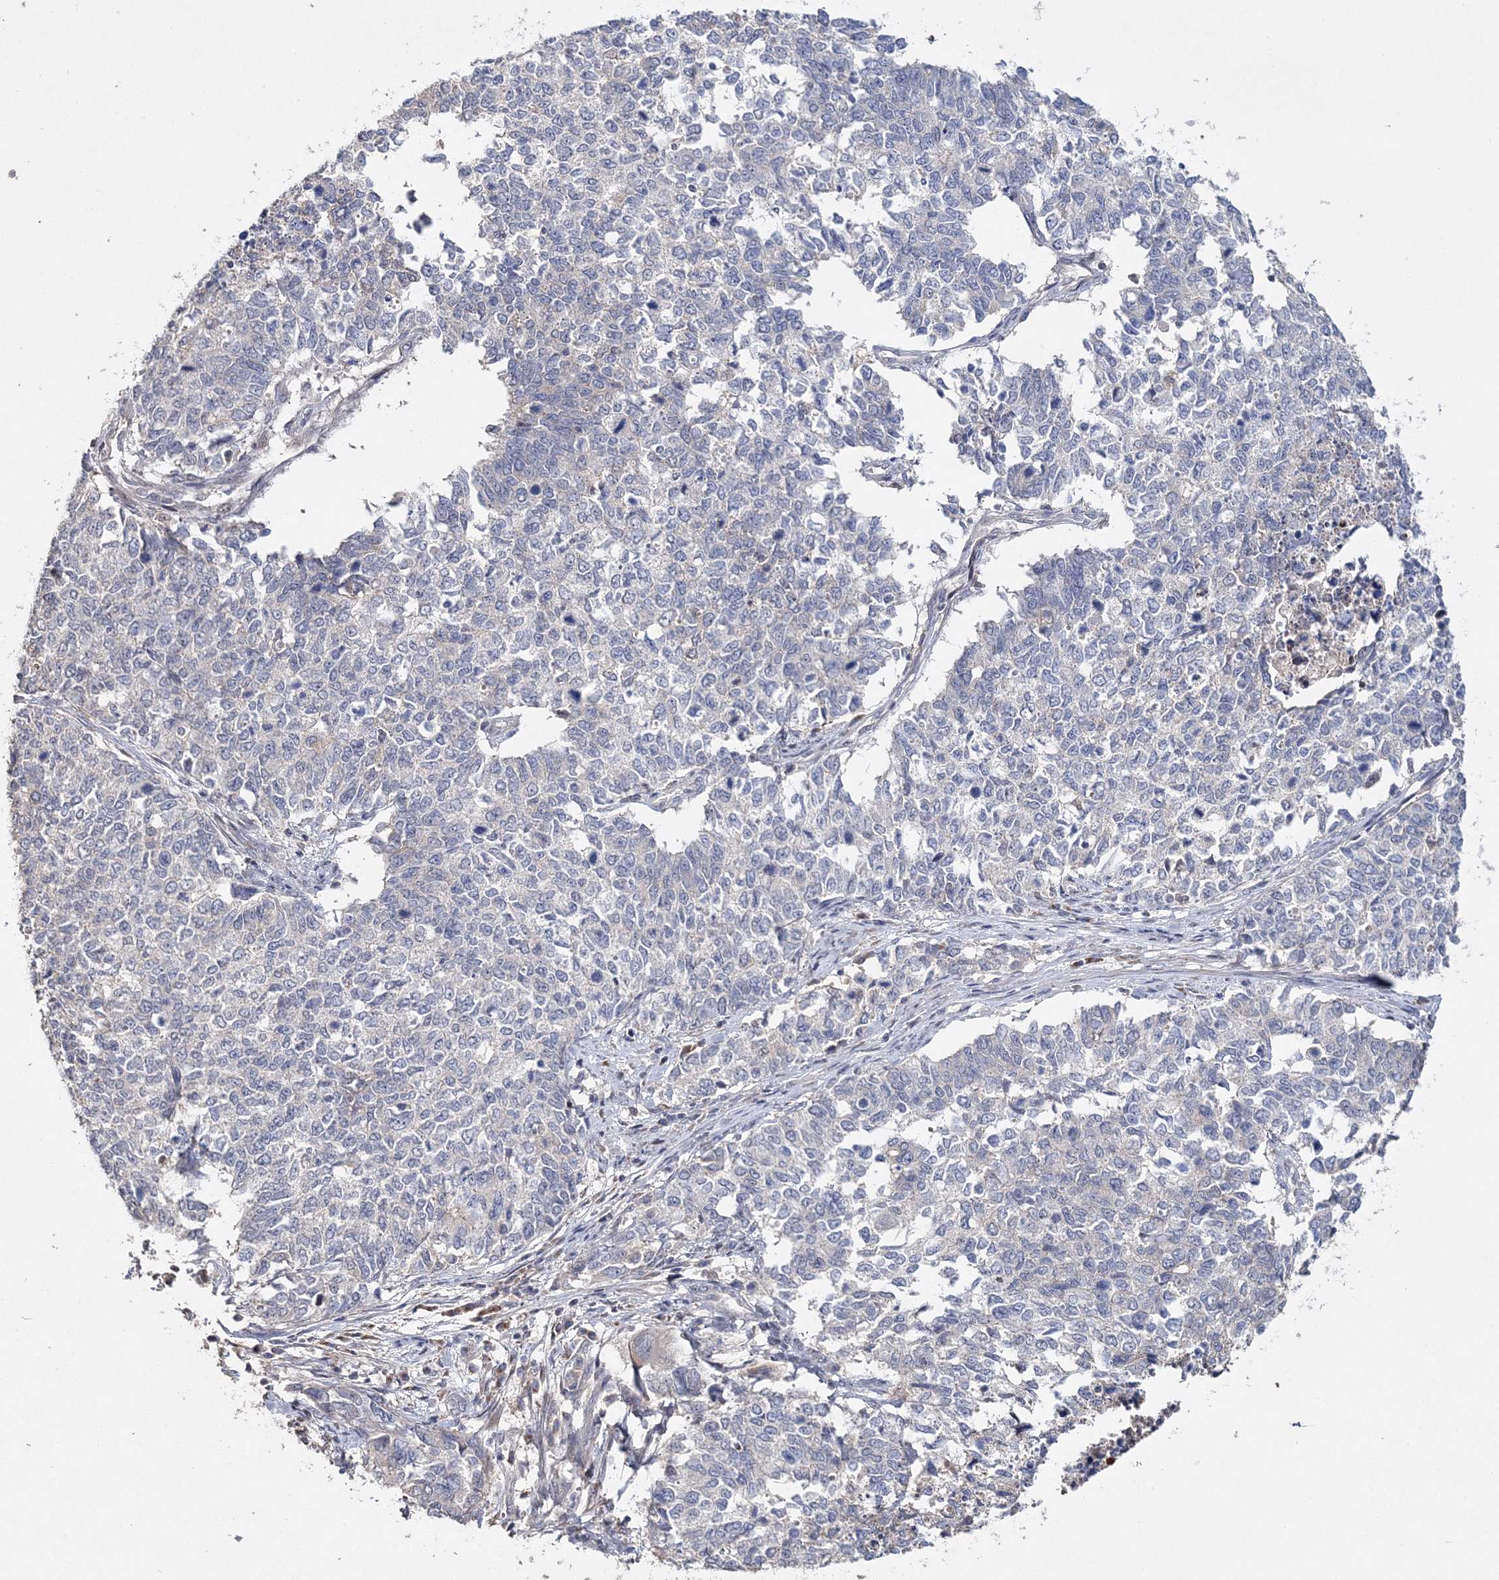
{"staining": {"intensity": "negative", "quantity": "none", "location": "none"}, "tissue": "cervical cancer", "cell_type": "Tumor cells", "image_type": "cancer", "snomed": [{"axis": "morphology", "description": "Squamous cell carcinoma, NOS"}, {"axis": "topography", "description": "Cervix"}], "caption": "An immunohistochemistry histopathology image of cervical squamous cell carcinoma is shown. There is no staining in tumor cells of cervical squamous cell carcinoma.", "gene": "GJB5", "patient": {"sex": "female", "age": 63}}